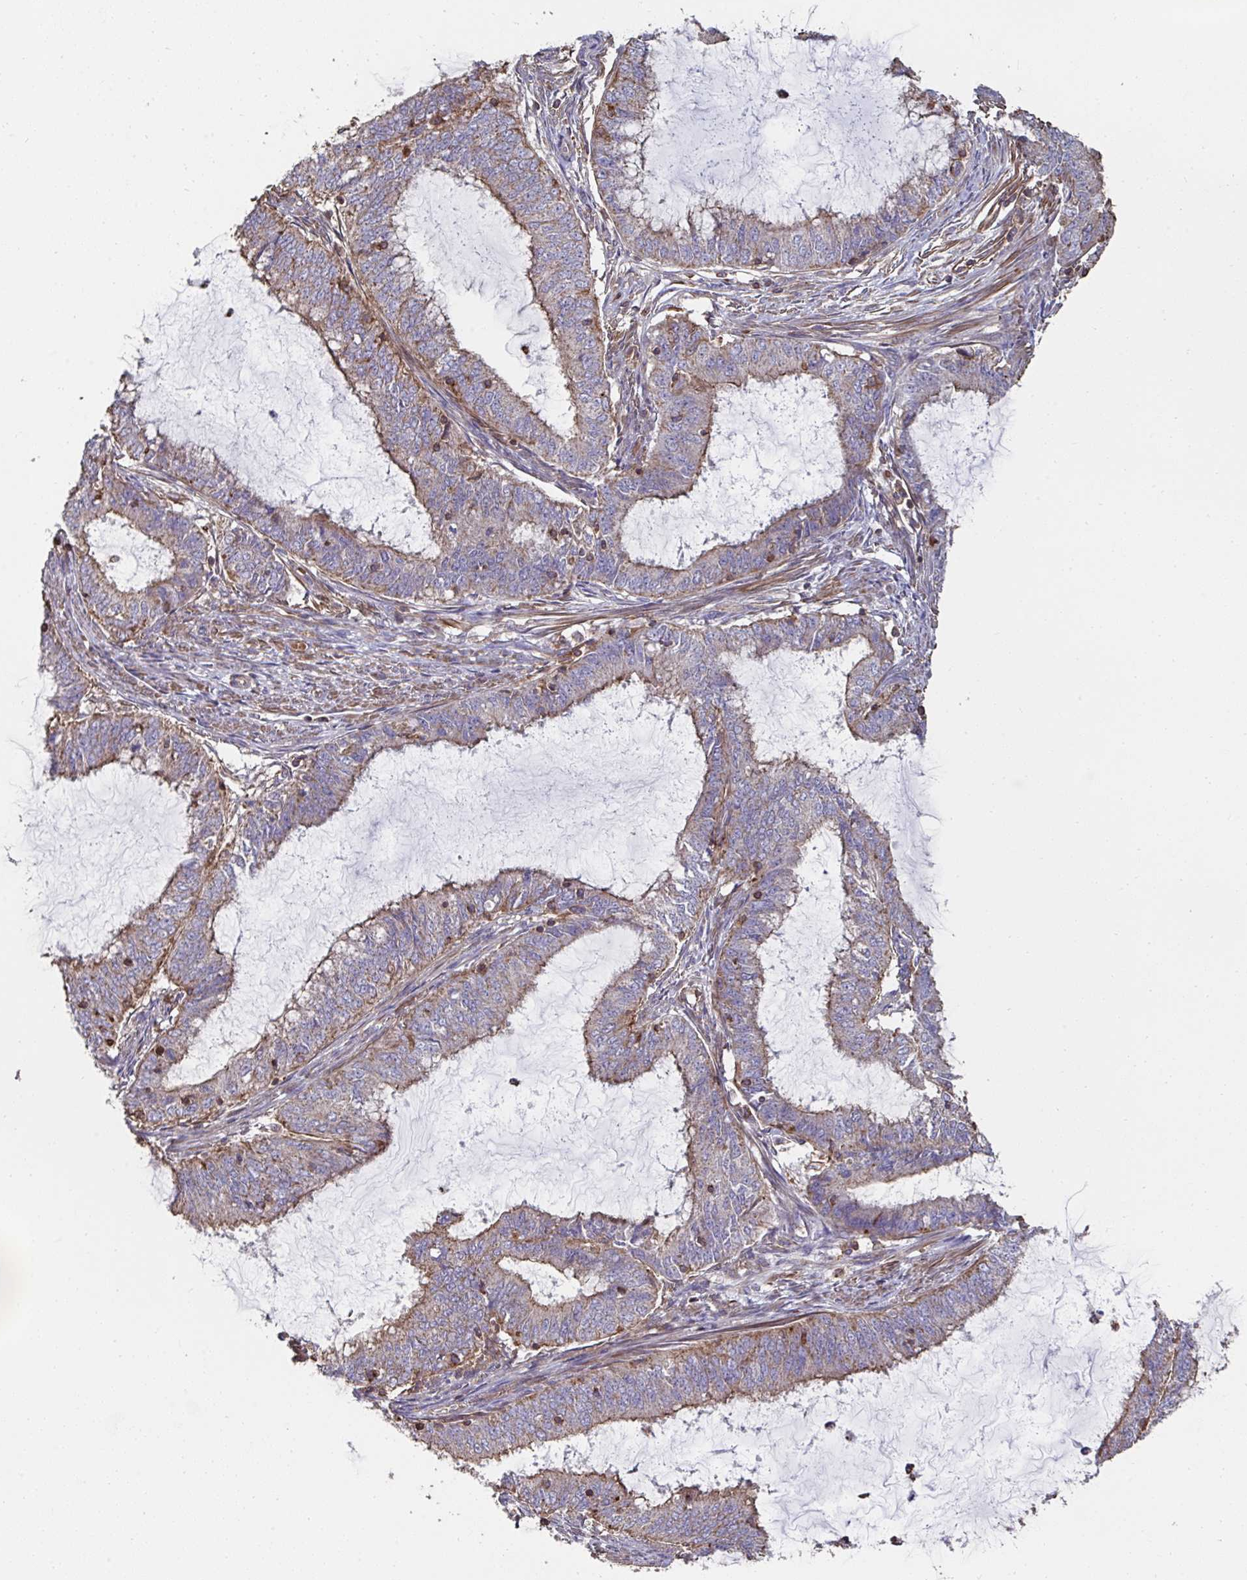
{"staining": {"intensity": "moderate", "quantity": "25%-75%", "location": "cytoplasmic/membranous"}, "tissue": "endometrial cancer", "cell_type": "Tumor cells", "image_type": "cancer", "snomed": [{"axis": "morphology", "description": "Adenocarcinoma, NOS"}, {"axis": "topography", "description": "Endometrium"}], "caption": "Immunohistochemistry micrograph of neoplastic tissue: endometrial cancer (adenocarcinoma) stained using immunohistochemistry demonstrates medium levels of moderate protein expression localized specifically in the cytoplasmic/membranous of tumor cells, appearing as a cytoplasmic/membranous brown color.", "gene": "DZANK1", "patient": {"sex": "female", "age": 51}}